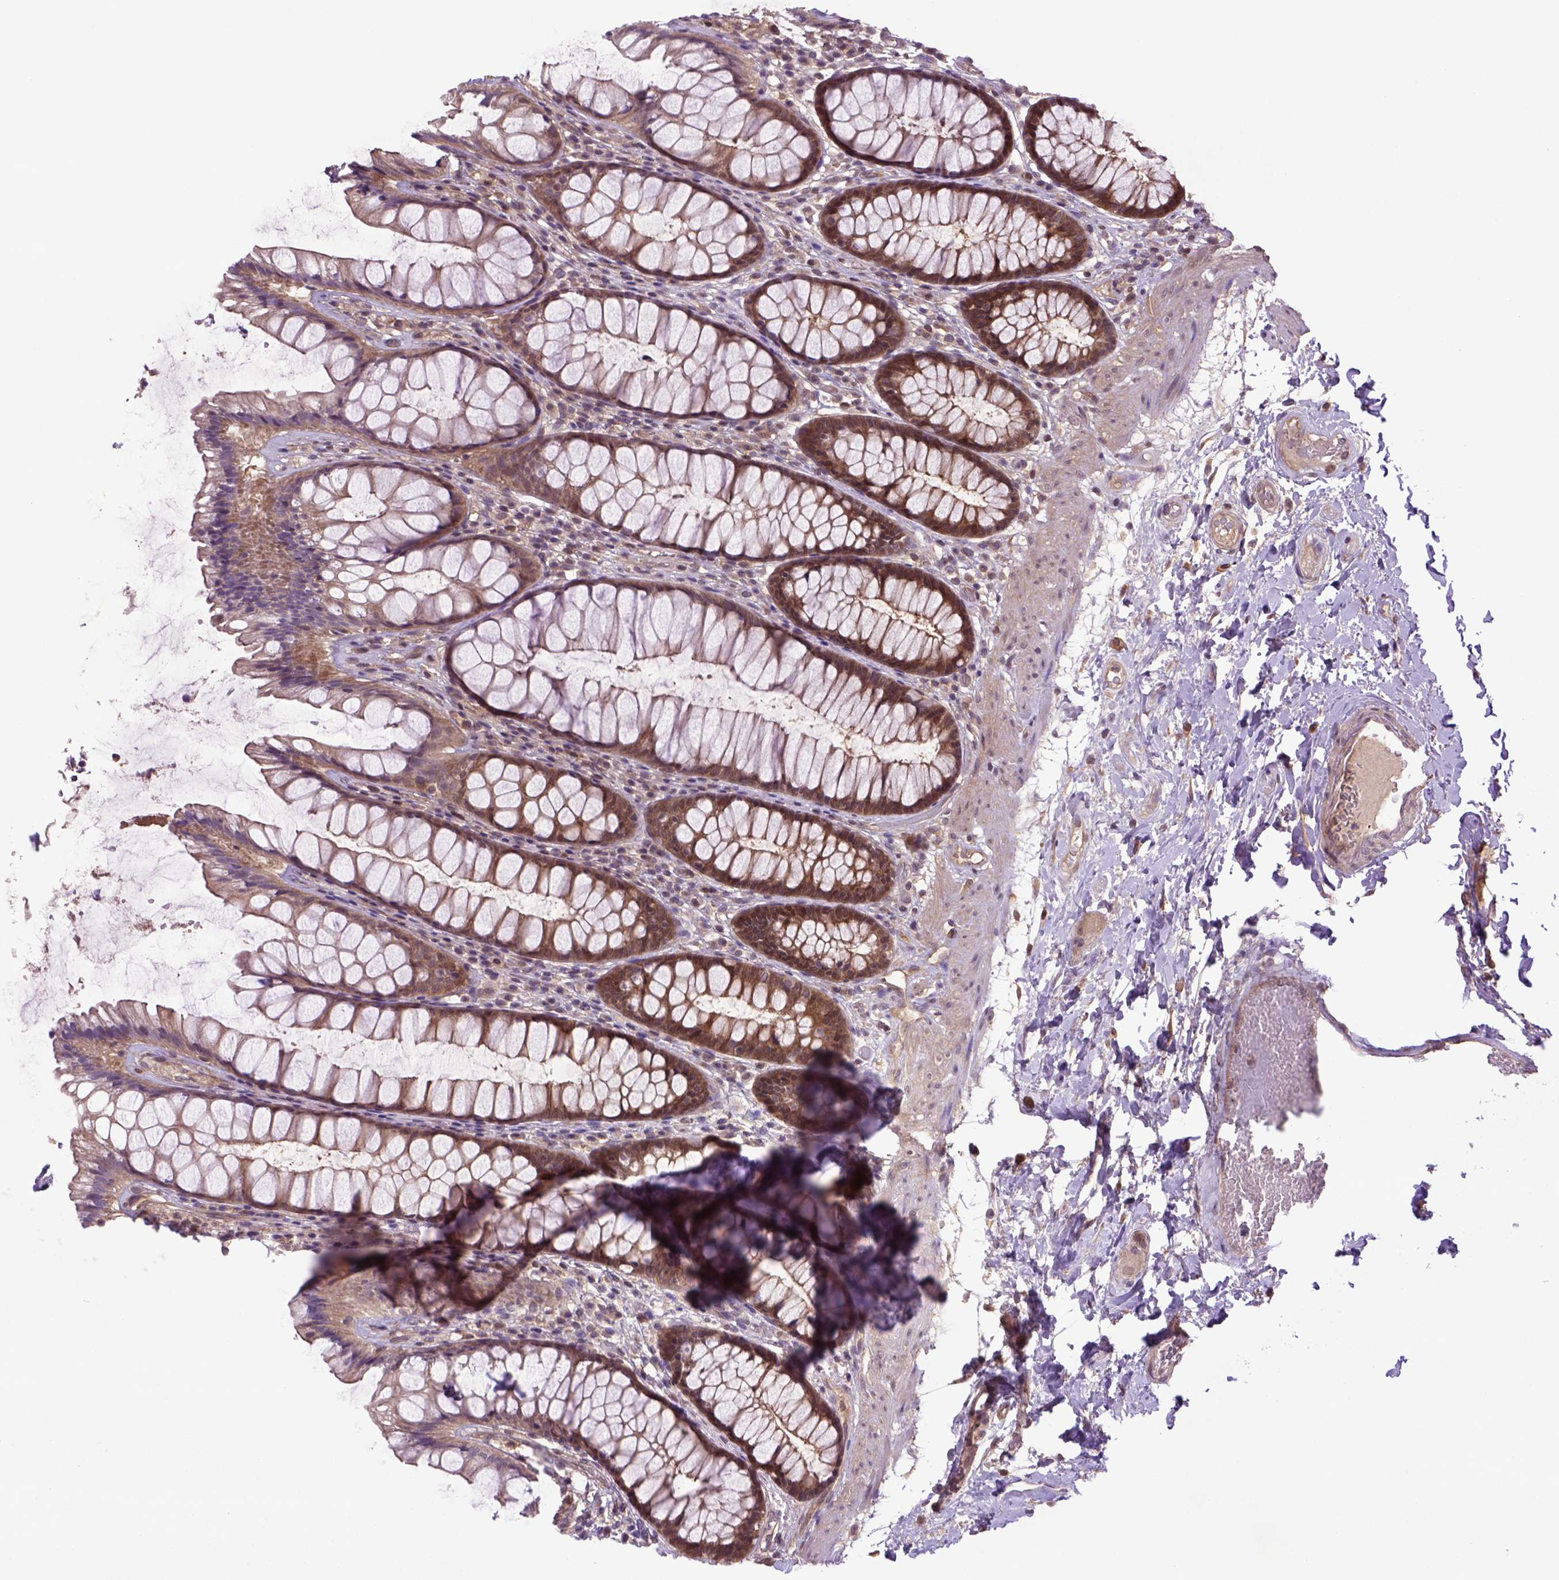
{"staining": {"intensity": "moderate", "quantity": ">75%", "location": "cytoplasmic/membranous"}, "tissue": "rectum", "cell_type": "Glandular cells", "image_type": "normal", "snomed": [{"axis": "morphology", "description": "Normal tissue, NOS"}, {"axis": "topography", "description": "Rectum"}], "caption": "A micrograph of rectum stained for a protein shows moderate cytoplasmic/membranous brown staining in glandular cells.", "gene": "HSPBP1", "patient": {"sex": "male", "age": 72}}